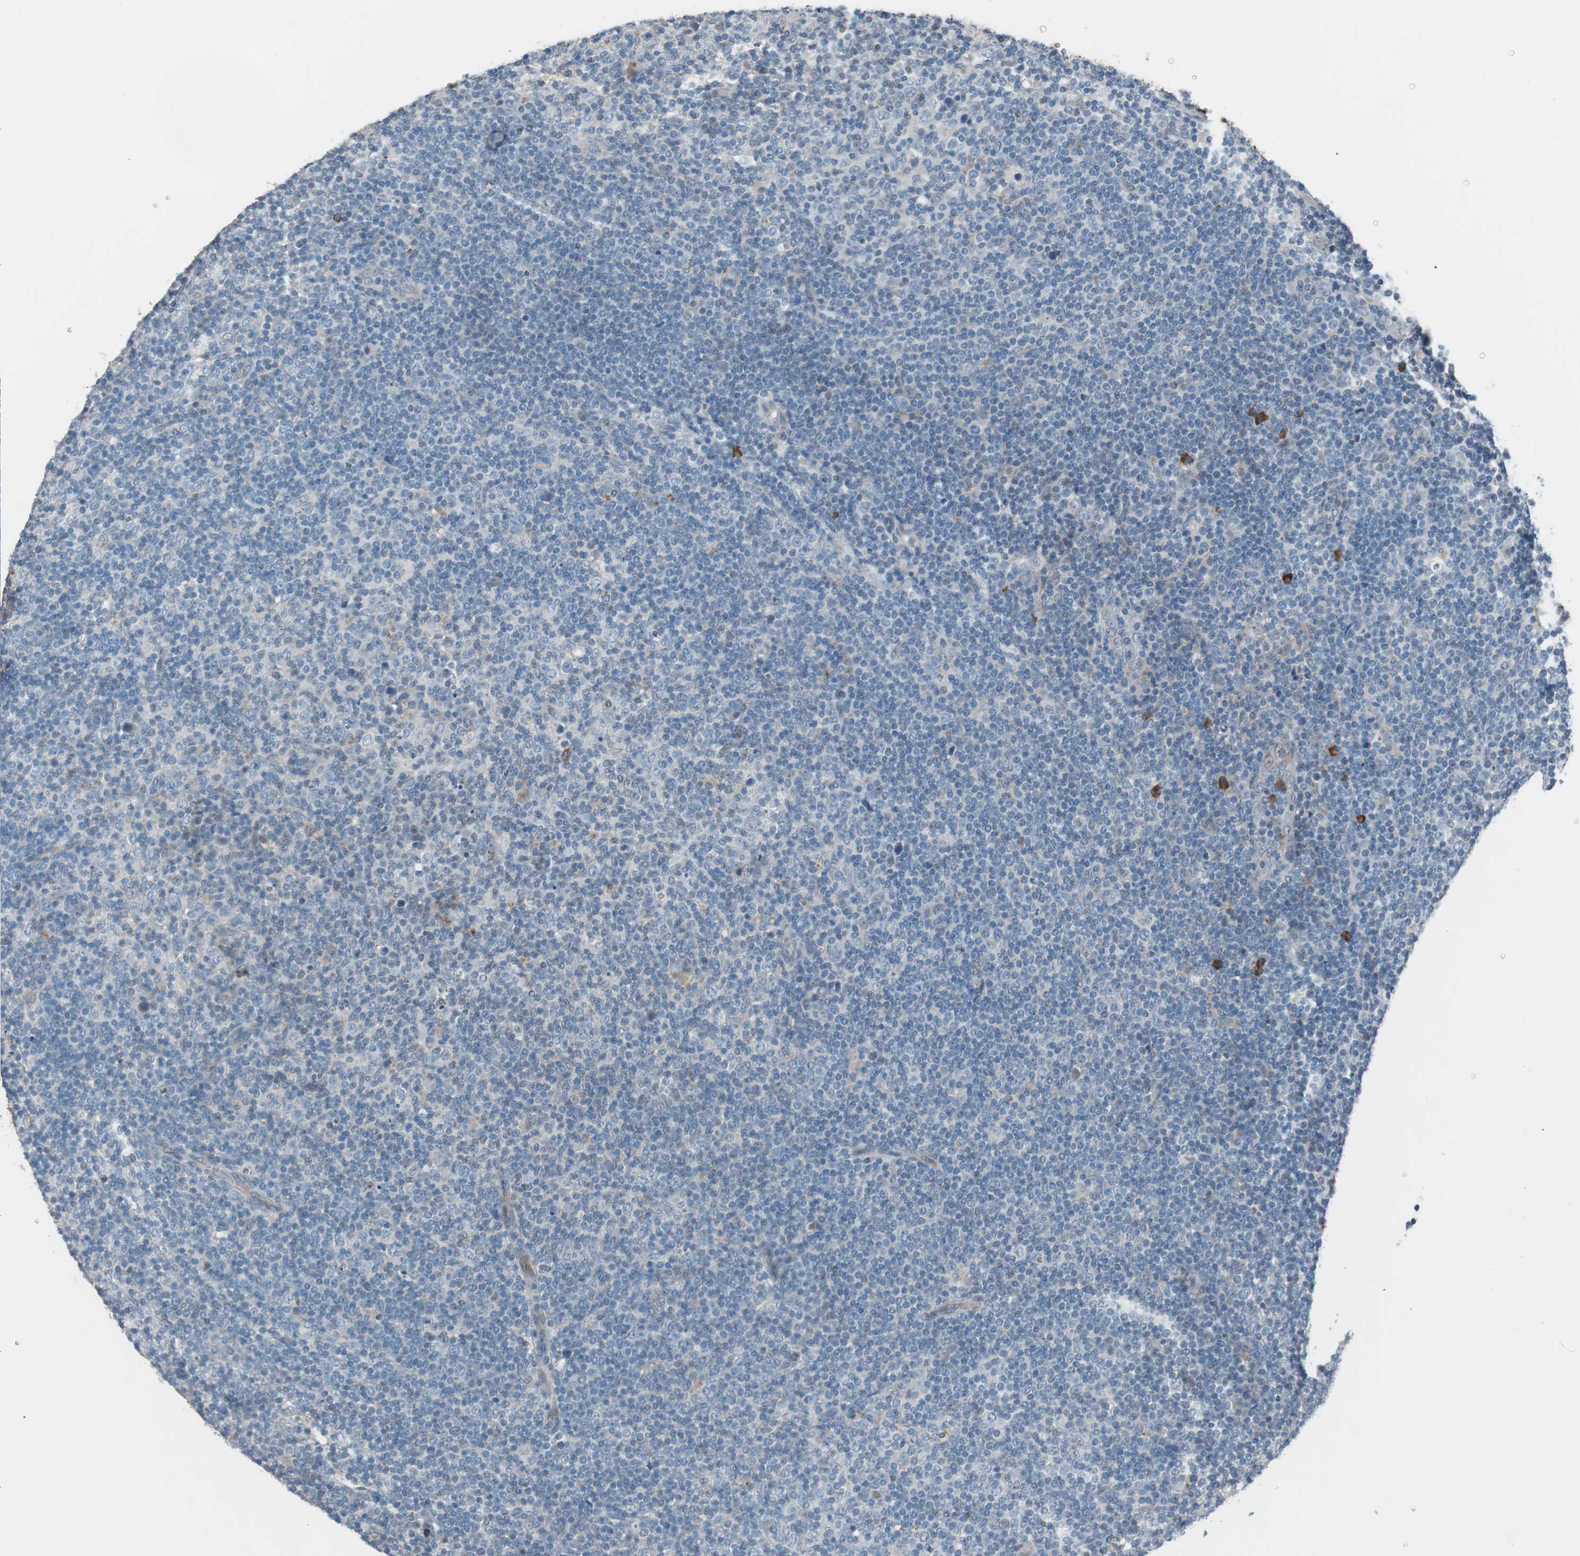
{"staining": {"intensity": "strong", "quantity": "<25%", "location": "cytoplasmic/membranous"}, "tissue": "lymphoma", "cell_type": "Tumor cells", "image_type": "cancer", "snomed": [{"axis": "morphology", "description": "Malignant lymphoma, non-Hodgkin's type, Low grade"}, {"axis": "topography", "description": "Lymph node"}], "caption": "Low-grade malignant lymphoma, non-Hodgkin's type stained with DAB immunohistochemistry reveals medium levels of strong cytoplasmic/membranous expression in about <25% of tumor cells.", "gene": "GRB7", "patient": {"sex": "male", "age": 70}}